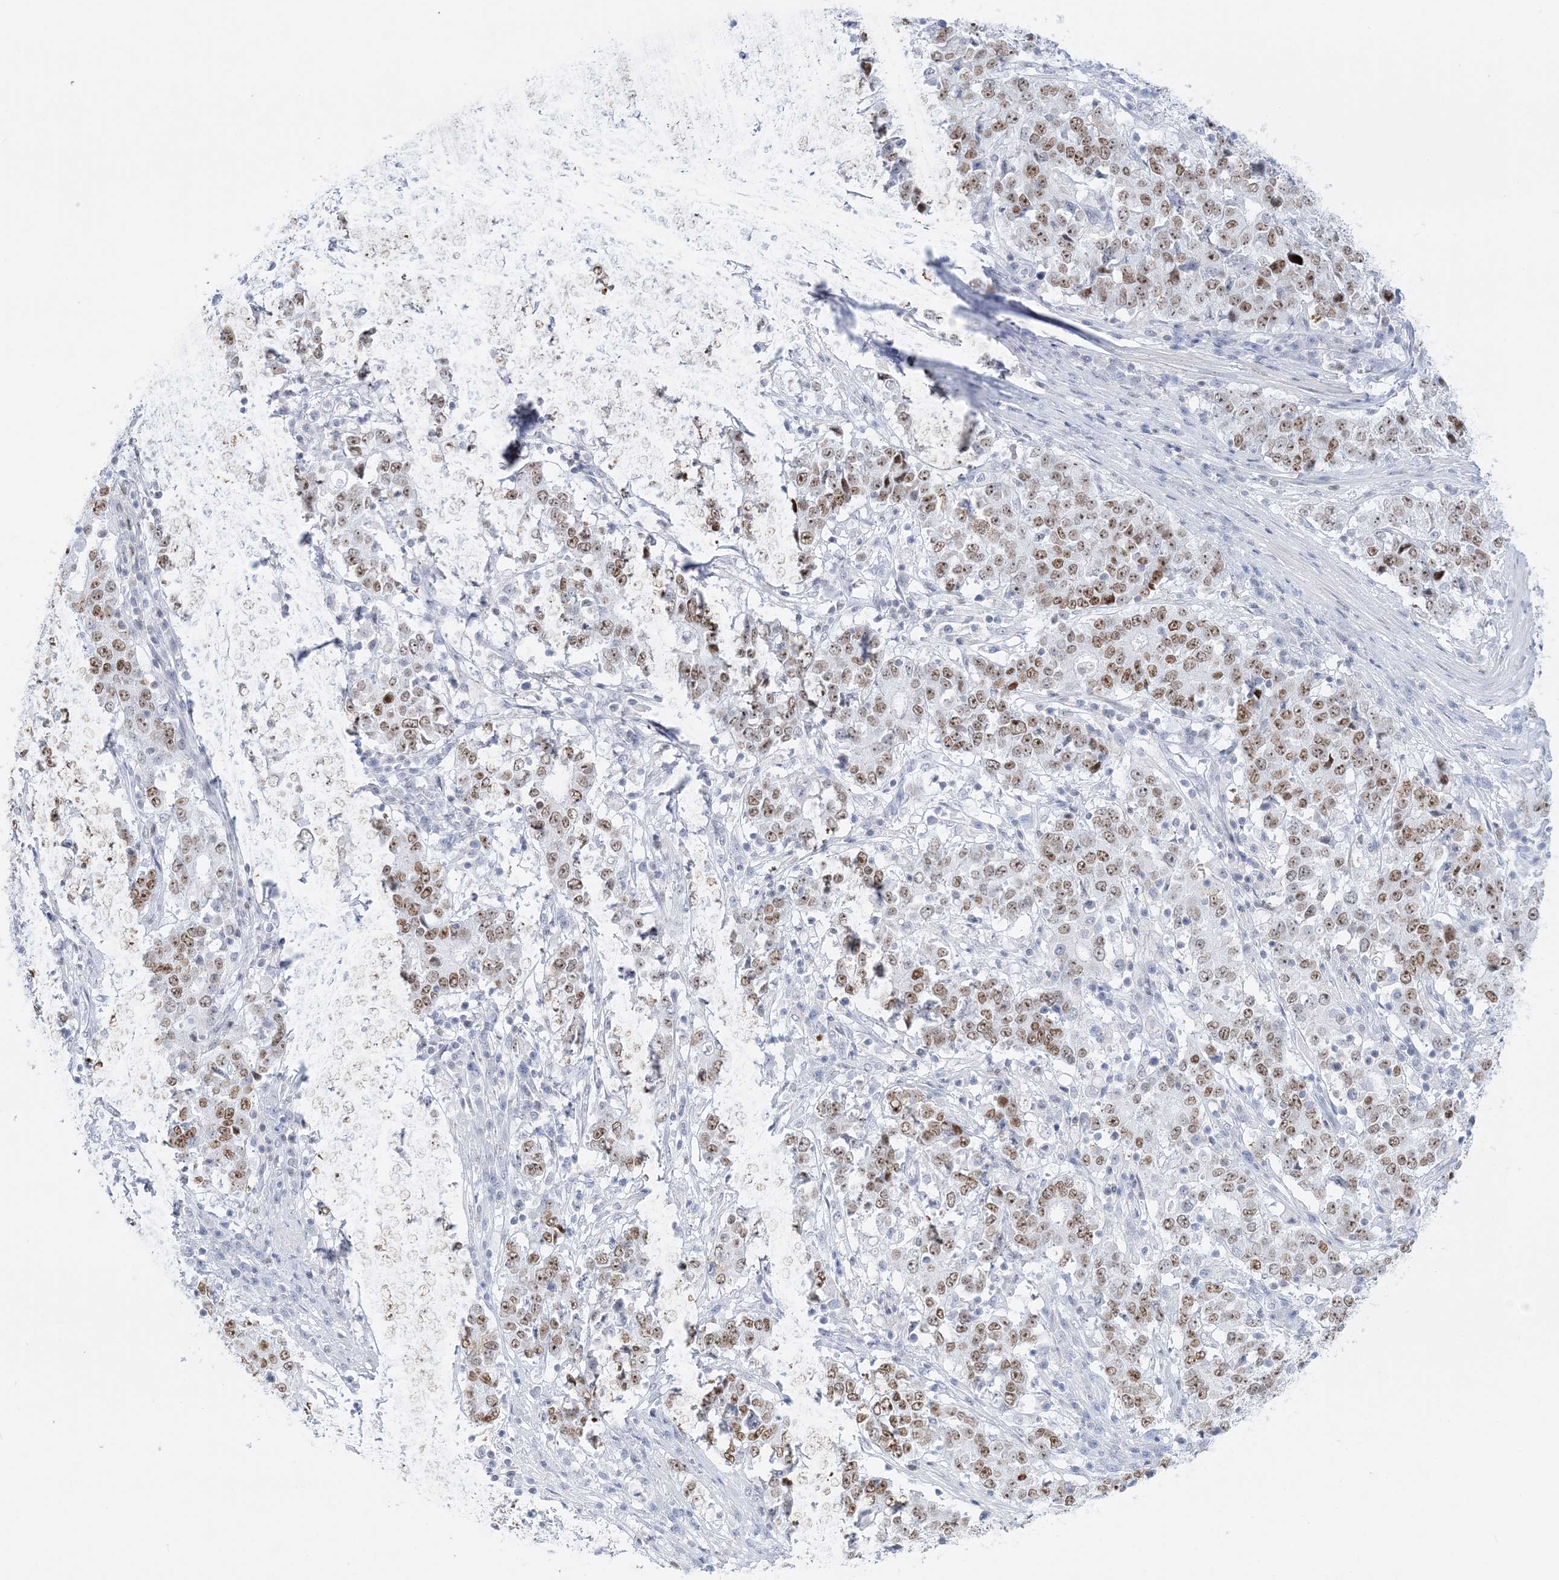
{"staining": {"intensity": "moderate", "quantity": ">75%", "location": "nuclear"}, "tissue": "stomach cancer", "cell_type": "Tumor cells", "image_type": "cancer", "snomed": [{"axis": "morphology", "description": "Adenocarcinoma, NOS"}, {"axis": "topography", "description": "Stomach"}], "caption": "A micrograph showing moderate nuclear staining in about >75% of tumor cells in stomach cancer (adenocarcinoma), as visualized by brown immunohistochemical staining.", "gene": "DDX21", "patient": {"sex": "male", "age": 59}}